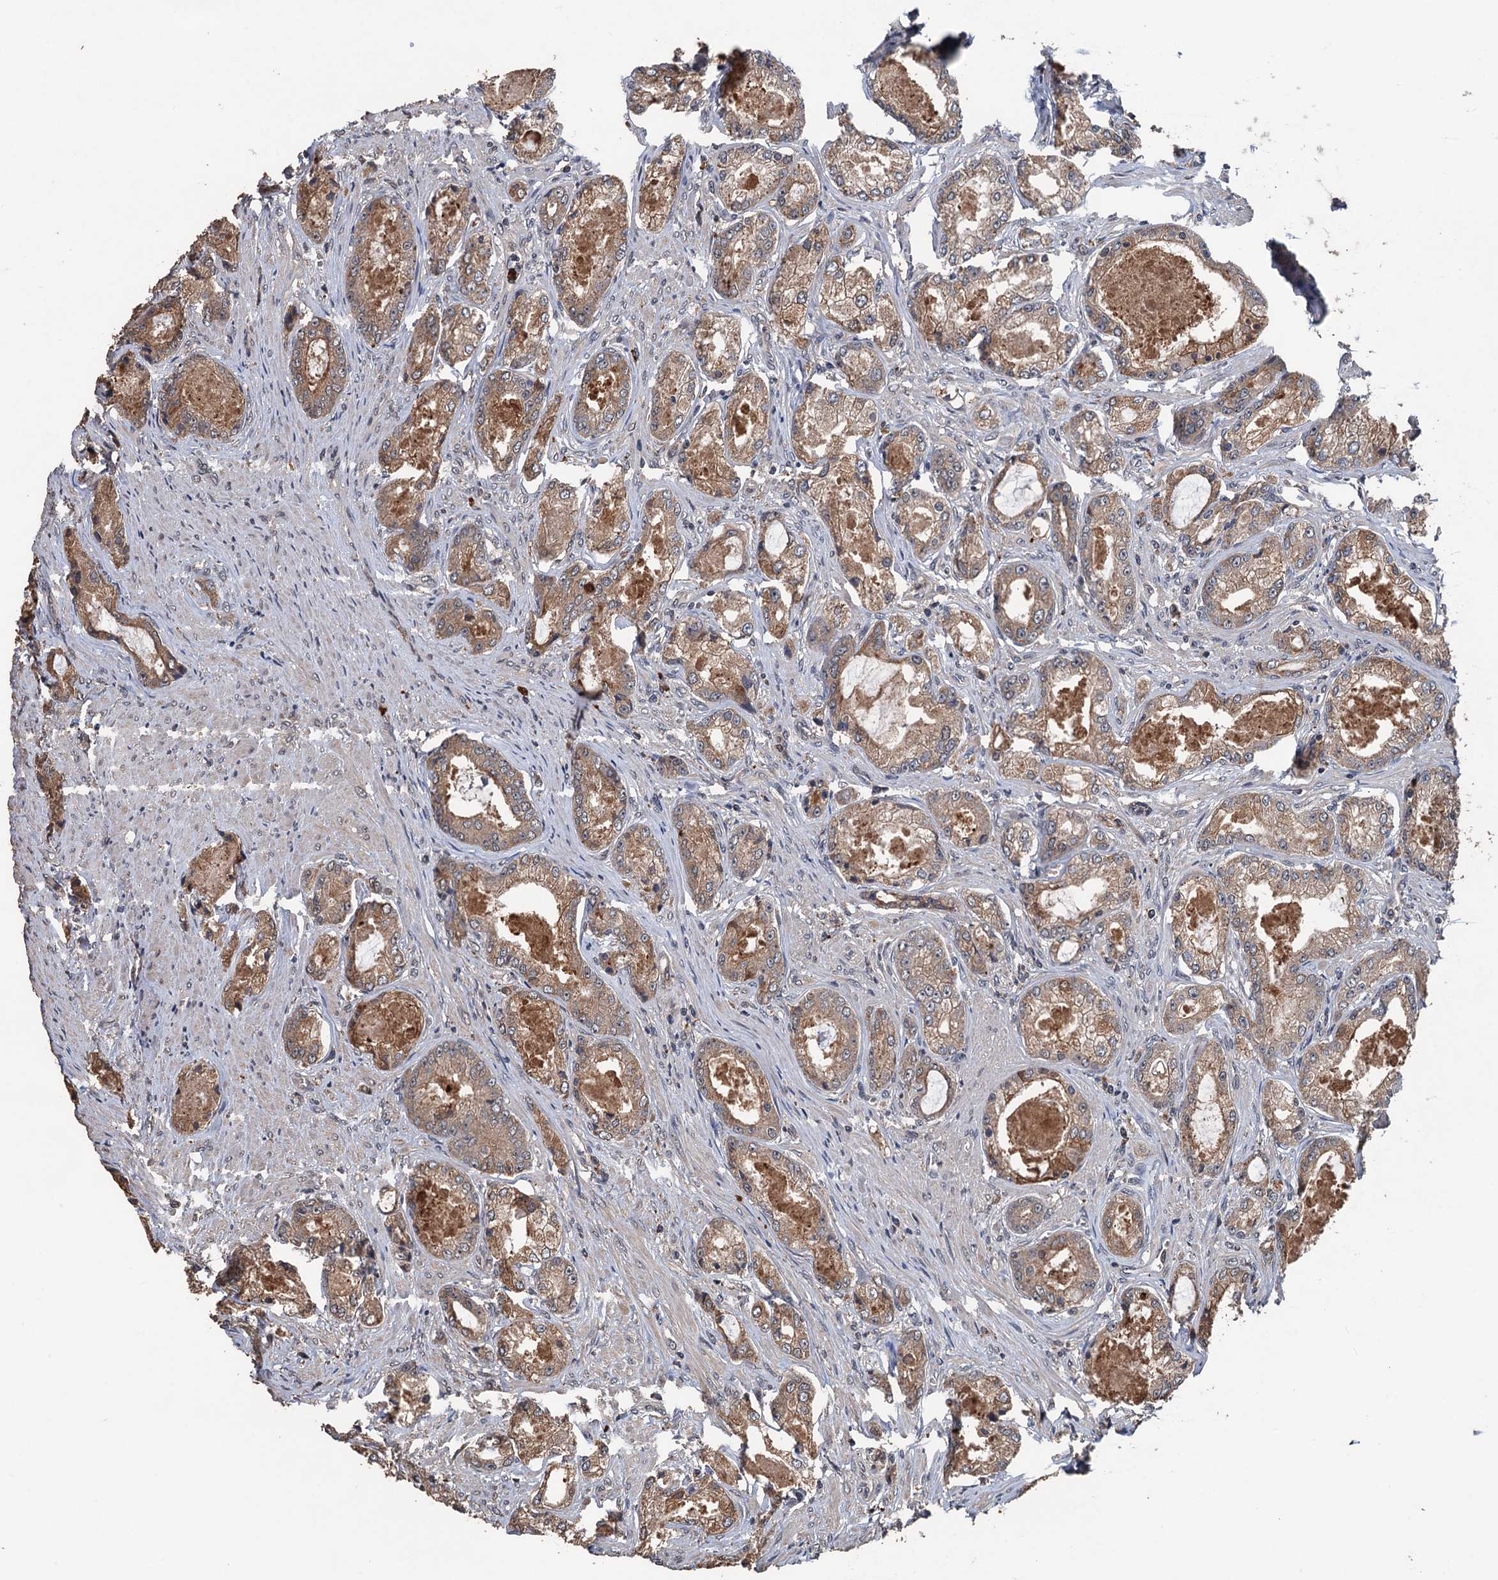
{"staining": {"intensity": "moderate", "quantity": ">75%", "location": "cytoplasmic/membranous"}, "tissue": "prostate cancer", "cell_type": "Tumor cells", "image_type": "cancer", "snomed": [{"axis": "morphology", "description": "Adenocarcinoma, Low grade"}, {"axis": "topography", "description": "Prostate"}], "caption": "The histopathology image displays immunohistochemical staining of low-grade adenocarcinoma (prostate). There is moderate cytoplasmic/membranous staining is seen in about >75% of tumor cells.", "gene": "ZNF438", "patient": {"sex": "male", "age": 68}}